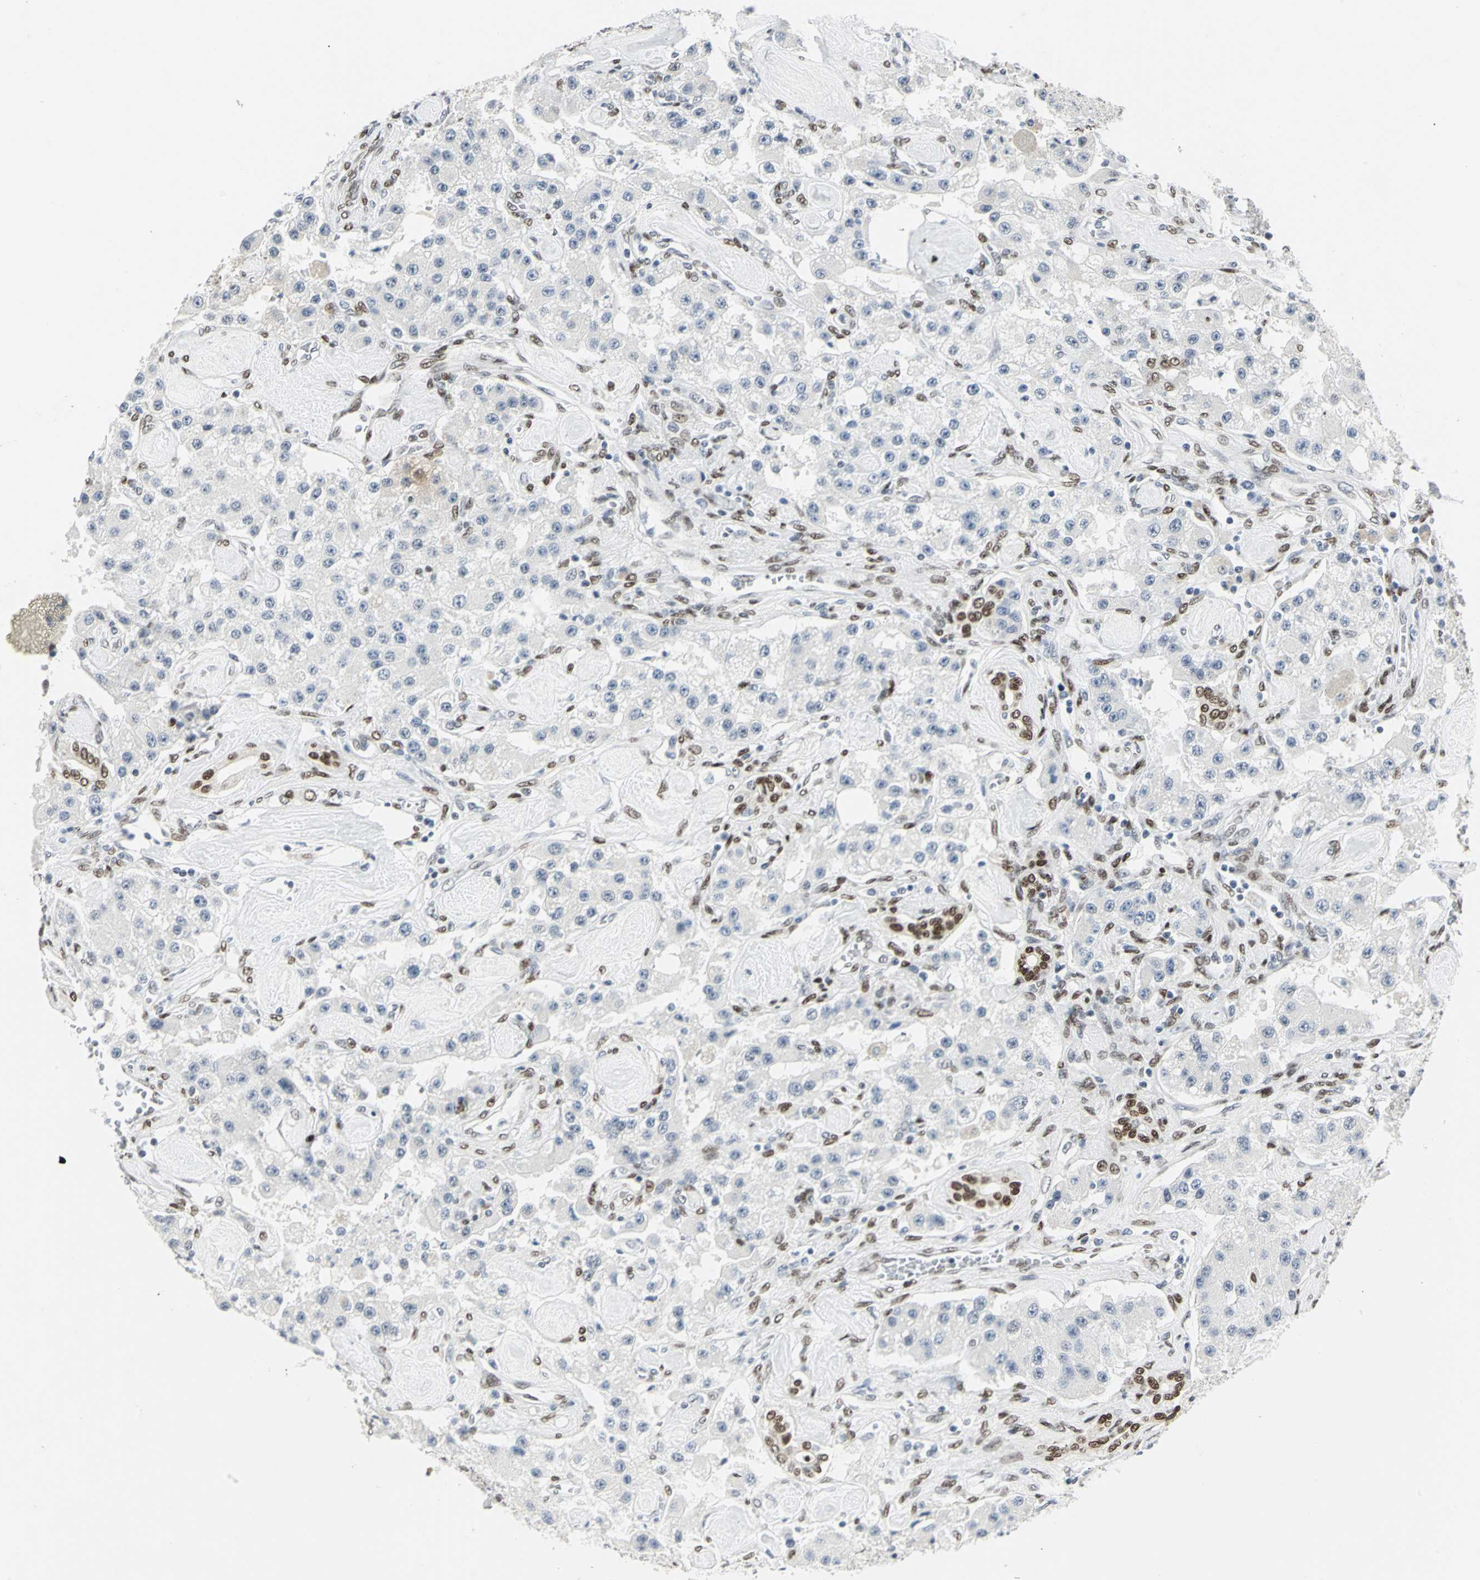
{"staining": {"intensity": "negative", "quantity": "none", "location": "none"}, "tissue": "carcinoid", "cell_type": "Tumor cells", "image_type": "cancer", "snomed": [{"axis": "morphology", "description": "Carcinoid, malignant, NOS"}, {"axis": "topography", "description": "Pancreas"}], "caption": "The image displays no staining of tumor cells in carcinoid.", "gene": "MEIS2", "patient": {"sex": "male", "age": 41}}